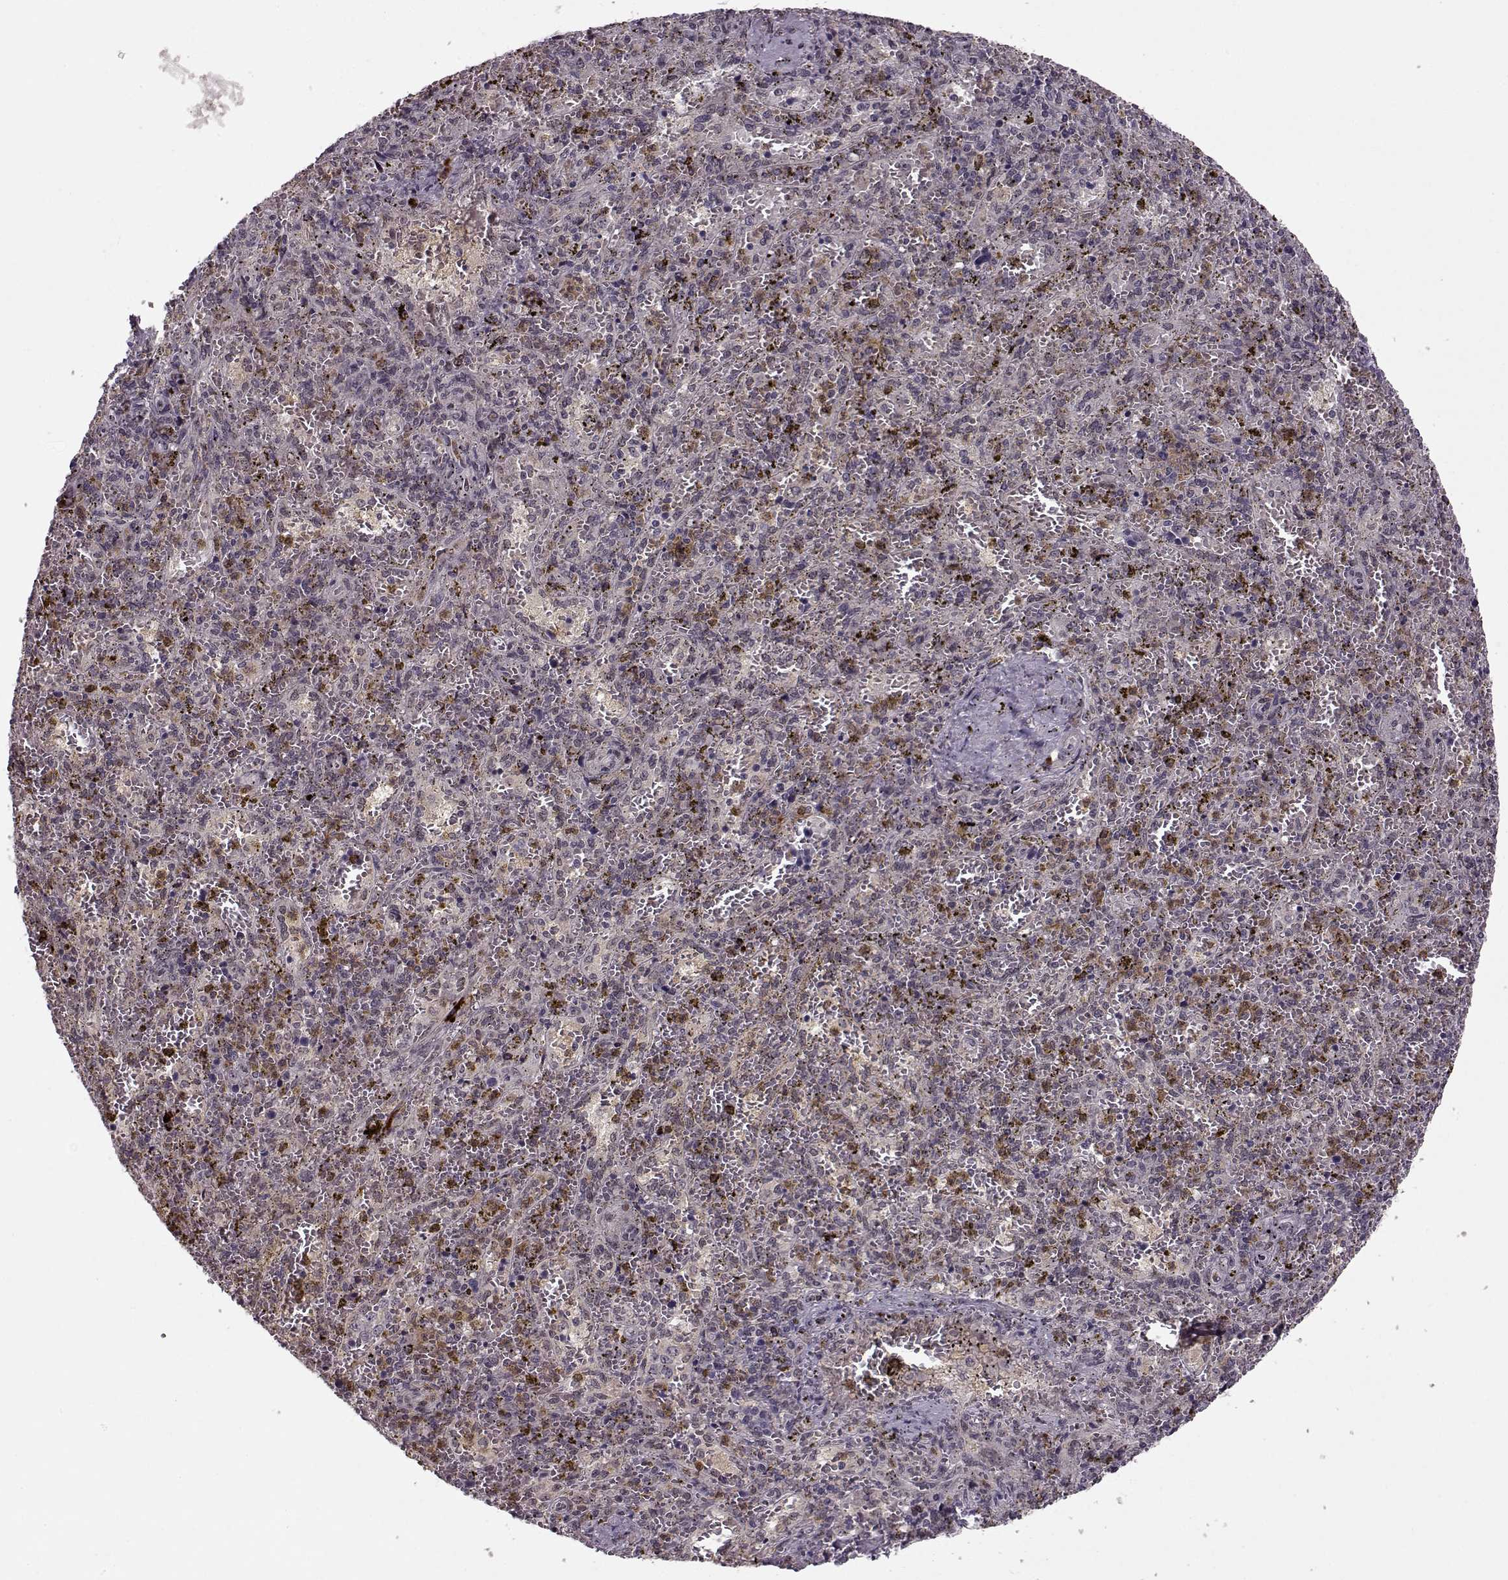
{"staining": {"intensity": "moderate", "quantity": "<25%", "location": "cytoplasmic/membranous"}, "tissue": "spleen", "cell_type": "Cells in red pulp", "image_type": "normal", "snomed": [{"axis": "morphology", "description": "Normal tissue, NOS"}, {"axis": "topography", "description": "Spleen"}], "caption": "This histopathology image displays IHC staining of unremarkable spleen, with low moderate cytoplasmic/membranous staining in approximately <25% of cells in red pulp.", "gene": "DENND4B", "patient": {"sex": "female", "age": 50}}